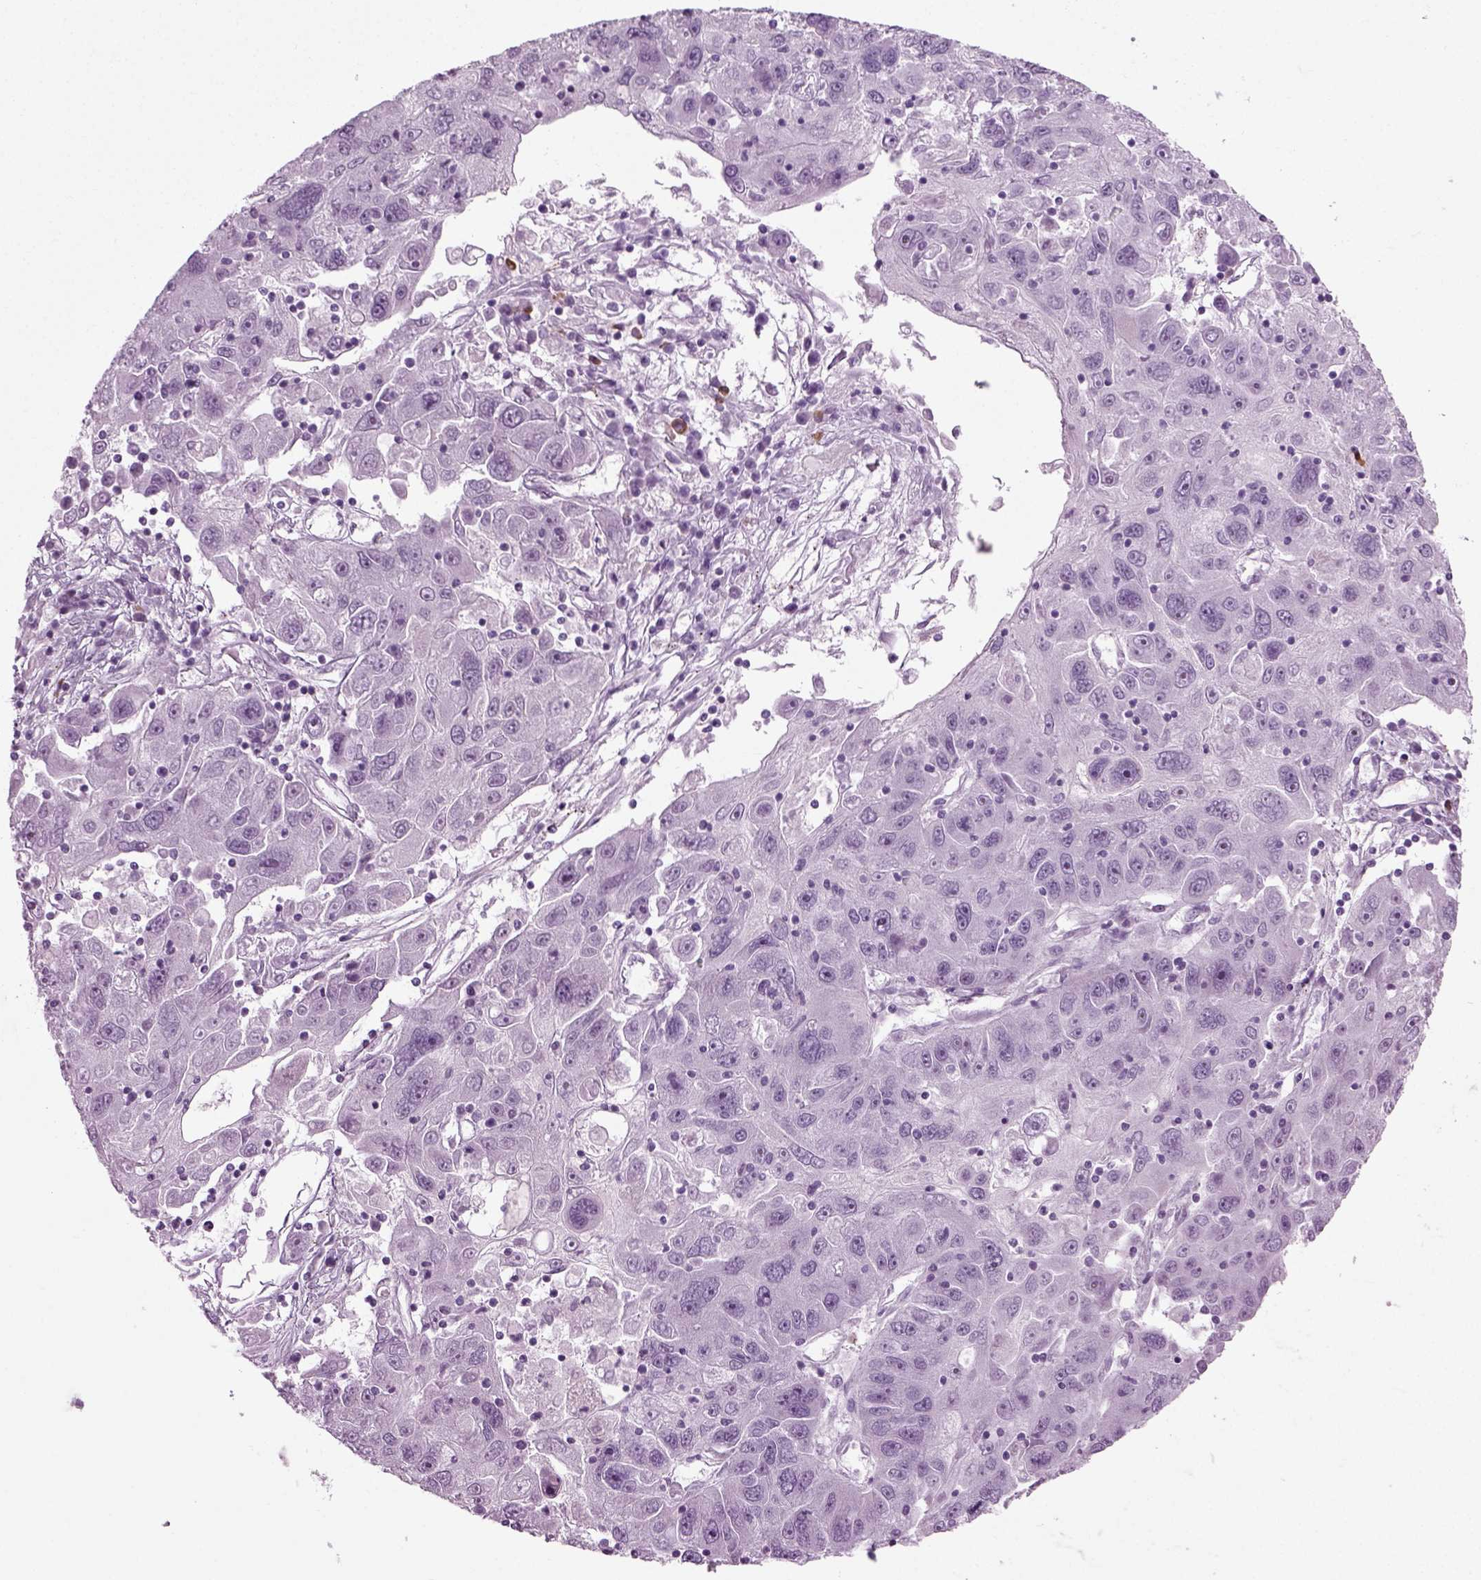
{"staining": {"intensity": "negative", "quantity": "none", "location": "none"}, "tissue": "stomach cancer", "cell_type": "Tumor cells", "image_type": "cancer", "snomed": [{"axis": "morphology", "description": "Adenocarcinoma, NOS"}, {"axis": "topography", "description": "Stomach"}], "caption": "DAB immunohistochemical staining of human adenocarcinoma (stomach) reveals no significant expression in tumor cells.", "gene": "PRLH", "patient": {"sex": "male", "age": 56}}